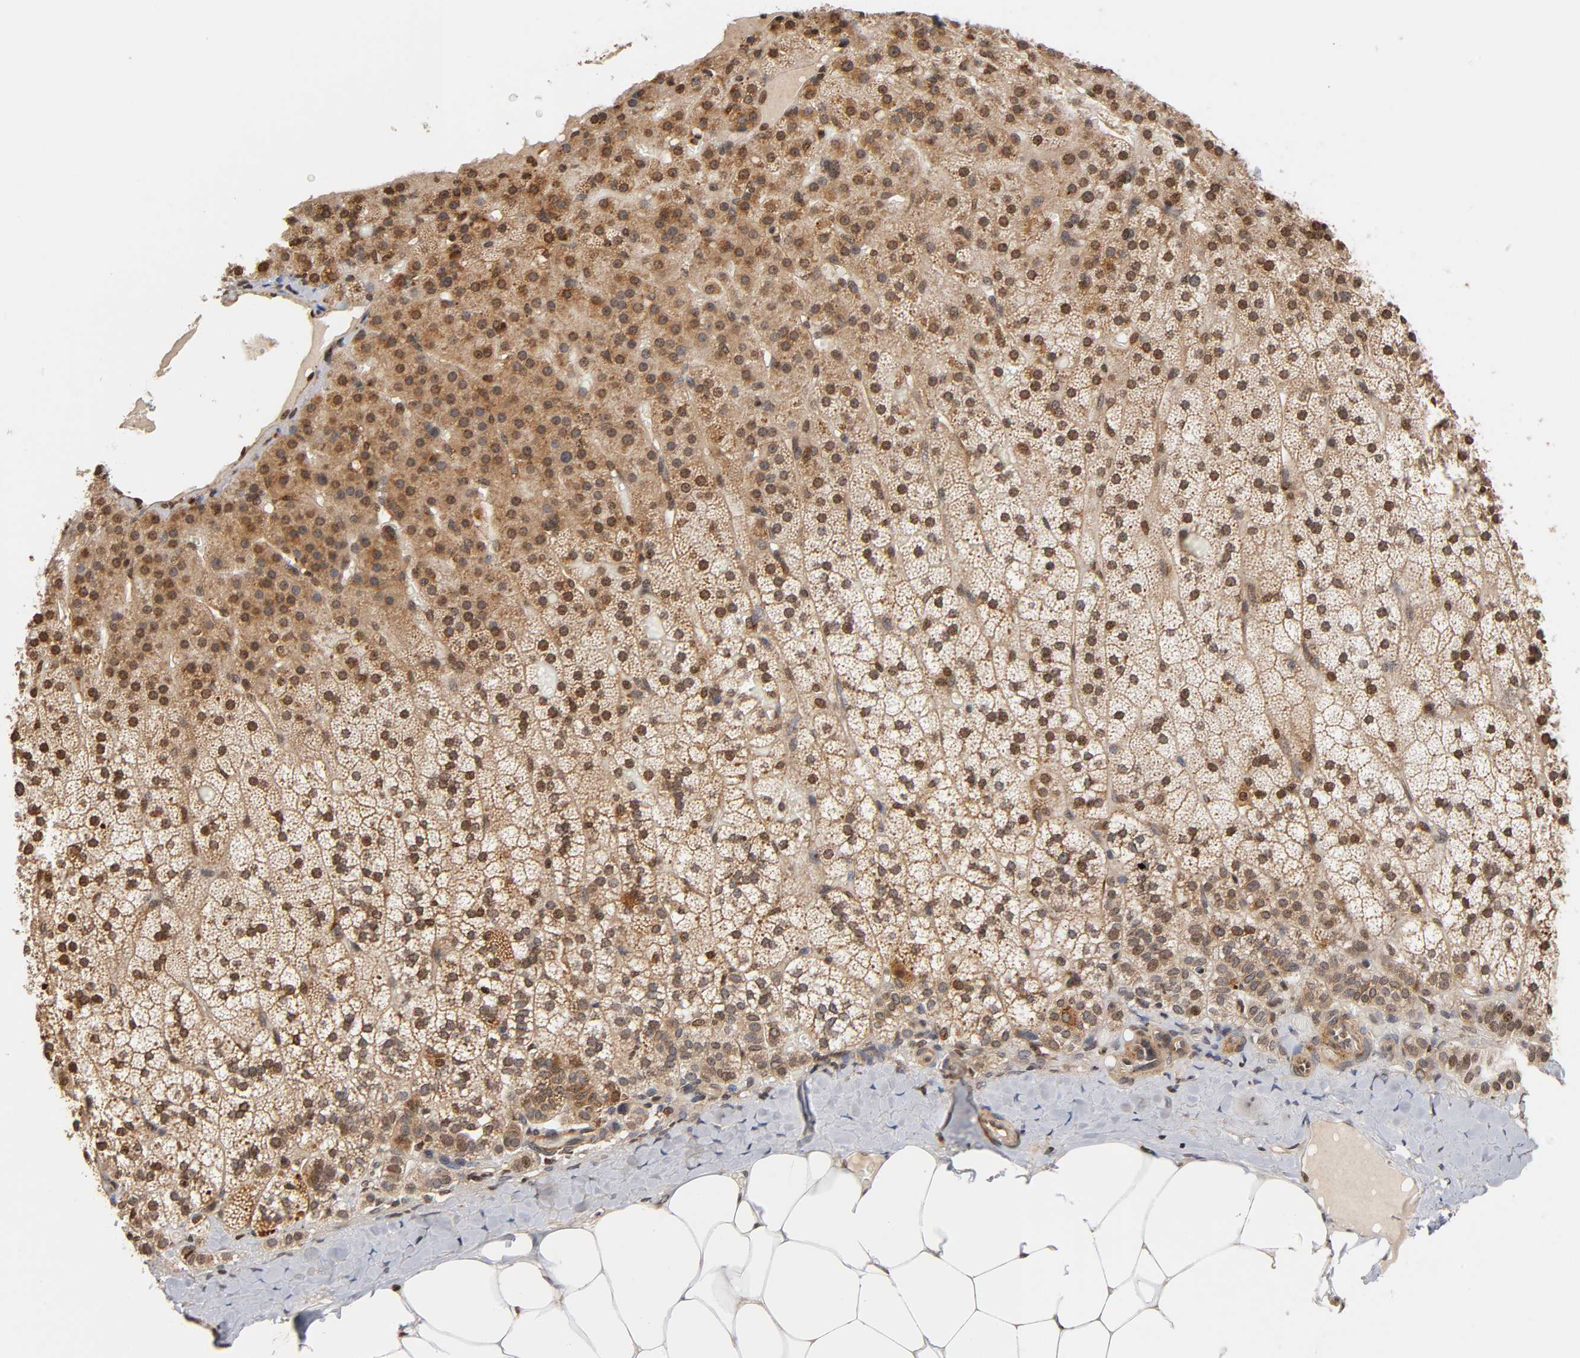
{"staining": {"intensity": "moderate", "quantity": ">75%", "location": "cytoplasmic/membranous"}, "tissue": "adrenal gland", "cell_type": "Glandular cells", "image_type": "normal", "snomed": [{"axis": "morphology", "description": "Normal tissue, NOS"}, {"axis": "topography", "description": "Adrenal gland"}], "caption": "An image showing moderate cytoplasmic/membranous staining in approximately >75% of glandular cells in normal adrenal gland, as visualized by brown immunohistochemical staining.", "gene": "ITGAV", "patient": {"sex": "male", "age": 35}}